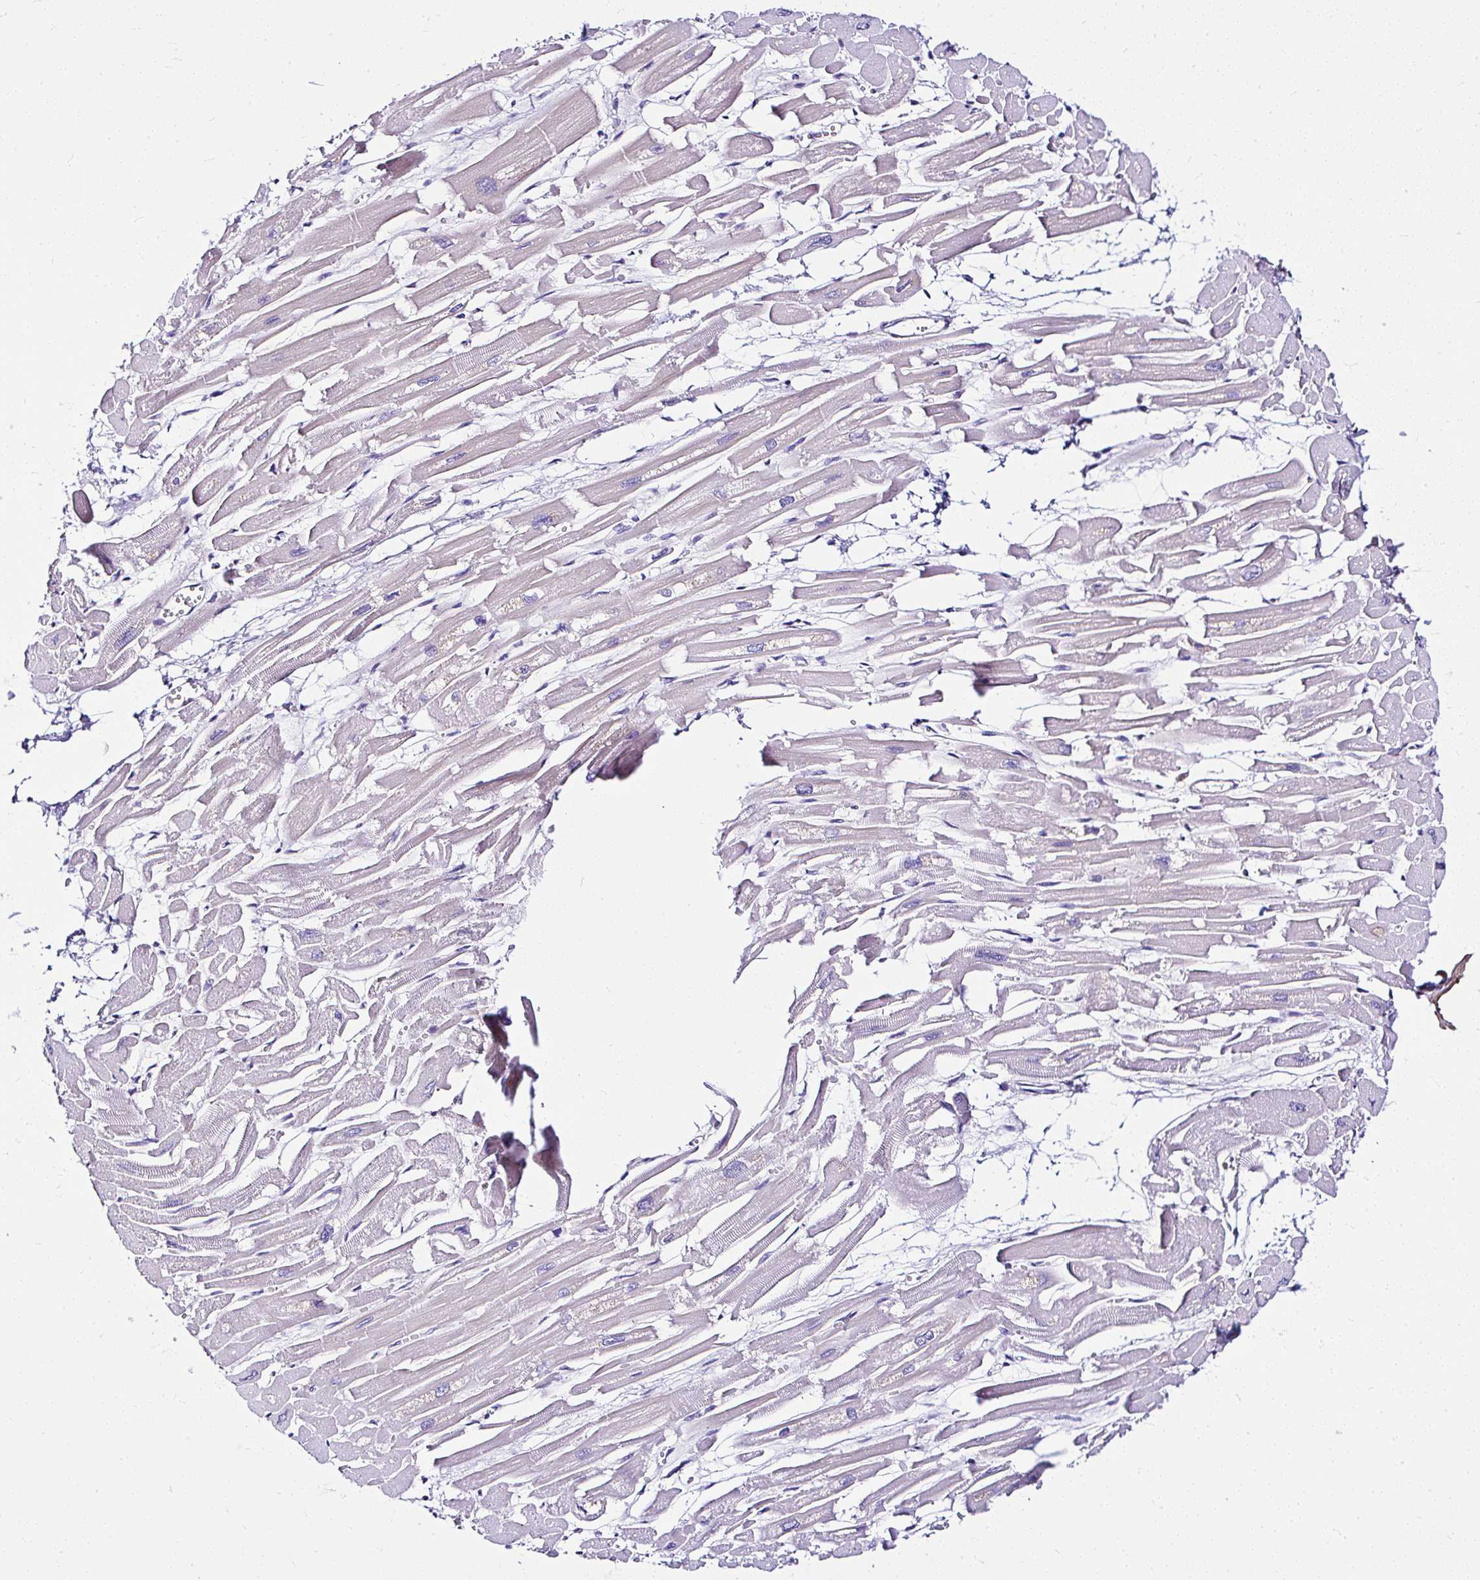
{"staining": {"intensity": "moderate", "quantity": "<25%", "location": "cytoplasmic/membranous"}, "tissue": "heart muscle", "cell_type": "Cardiomyocytes", "image_type": "normal", "snomed": [{"axis": "morphology", "description": "Normal tissue, NOS"}, {"axis": "topography", "description": "Heart"}], "caption": "Immunohistochemical staining of benign human heart muscle shows low levels of moderate cytoplasmic/membranous expression in approximately <25% of cardiomyocytes. Using DAB (3,3'-diaminobenzidine) (brown) and hematoxylin (blue) stains, captured at high magnification using brightfield microscopy.", "gene": "DEPDC5", "patient": {"sex": "male", "age": 54}}